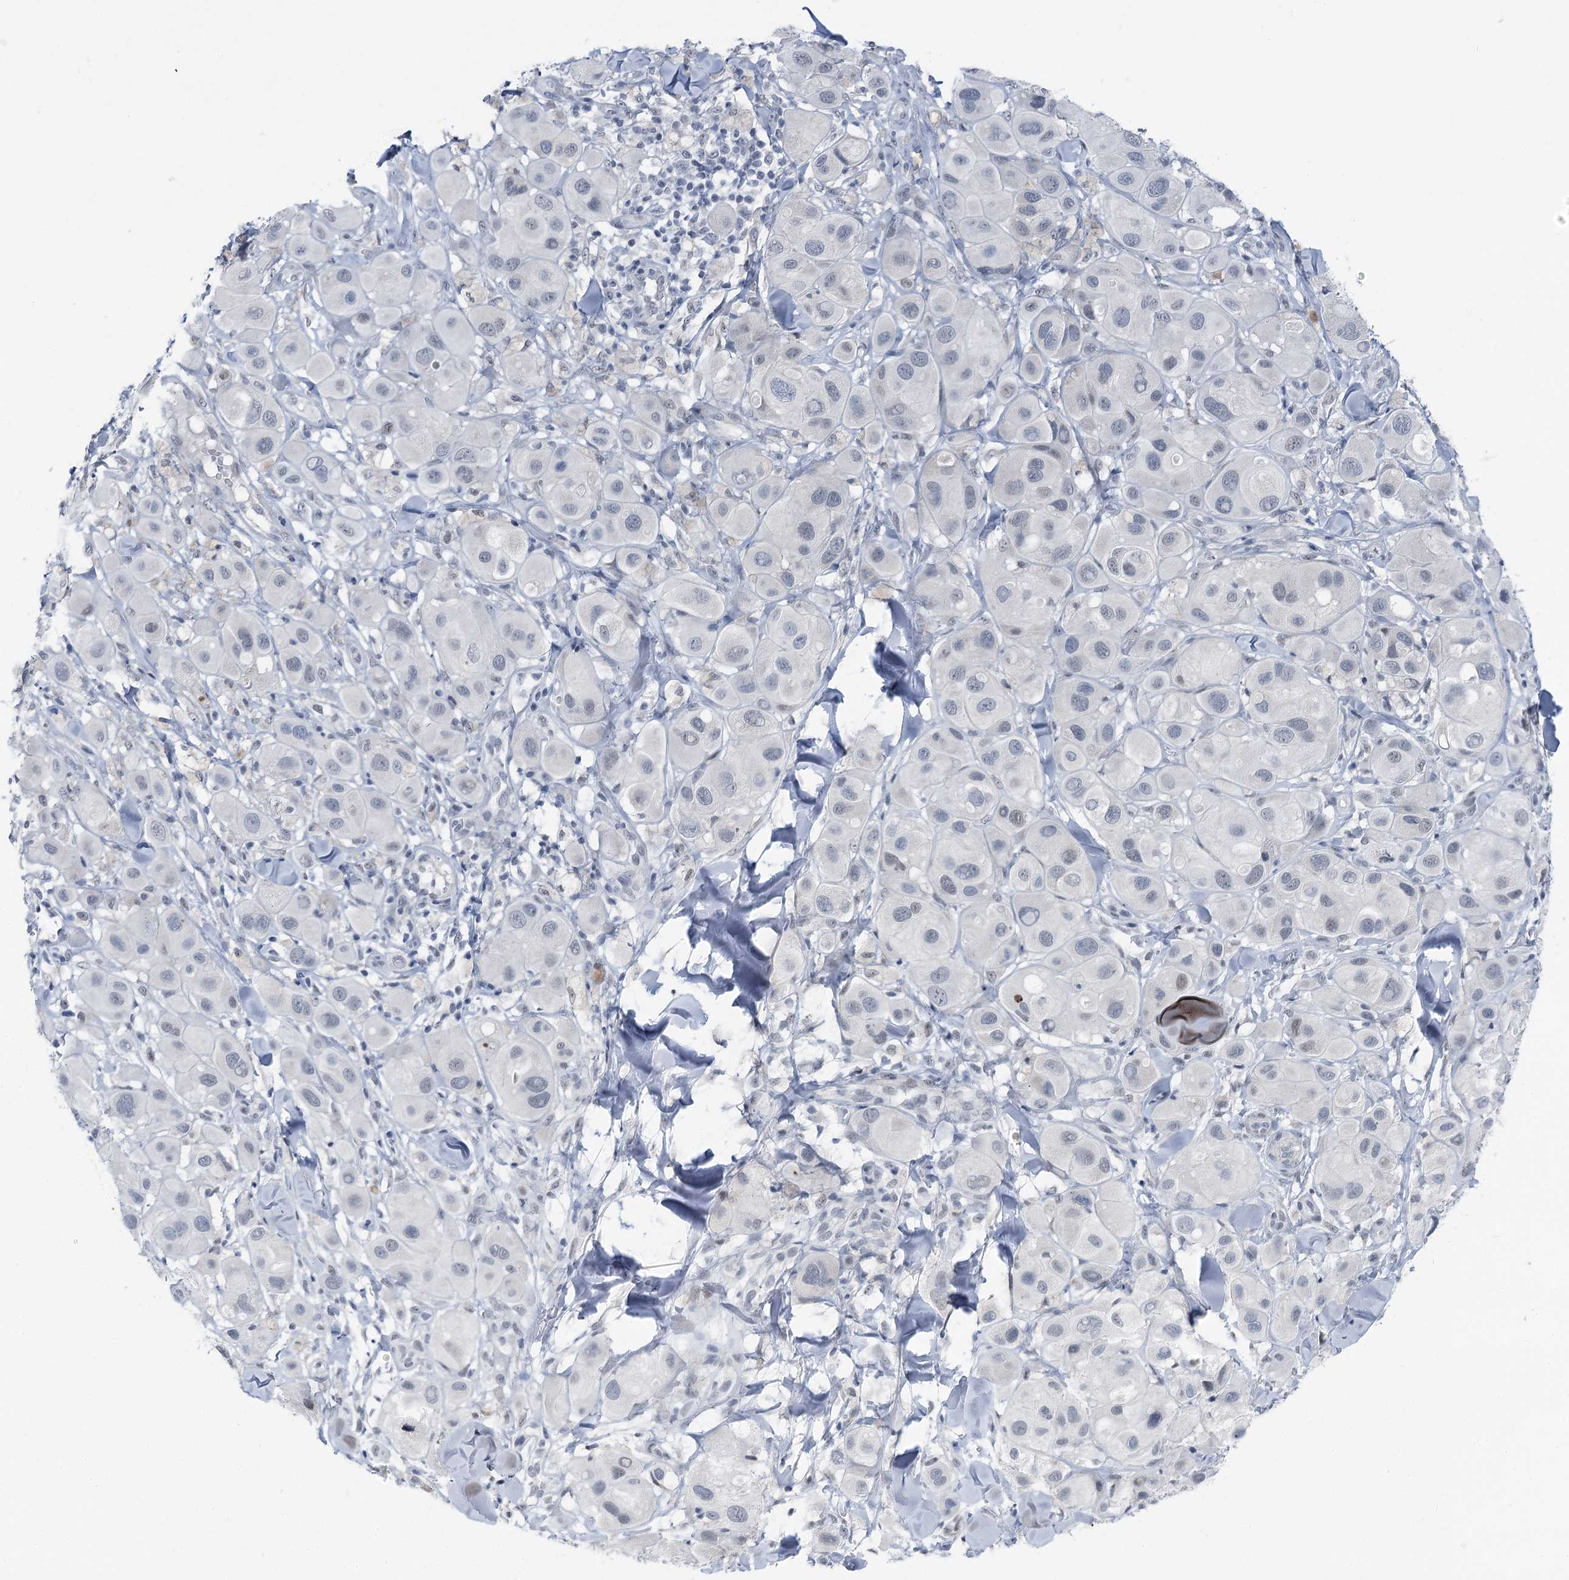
{"staining": {"intensity": "negative", "quantity": "none", "location": "none"}, "tissue": "melanoma", "cell_type": "Tumor cells", "image_type": "cancer", "snomed": [{"axis": "morphology", "description": "Malignant melanoma, Metastatic site"}, {"axis": "topography", "description": "Skin"}], "caption": "High power microscopy histopathology image of an immunohistochemistry image of malignant melanoma (metastatic site), revealing no significant expression in tumor cells.", "gene": "STEEP1", "patient": {"sex": "male", "age": 41}}